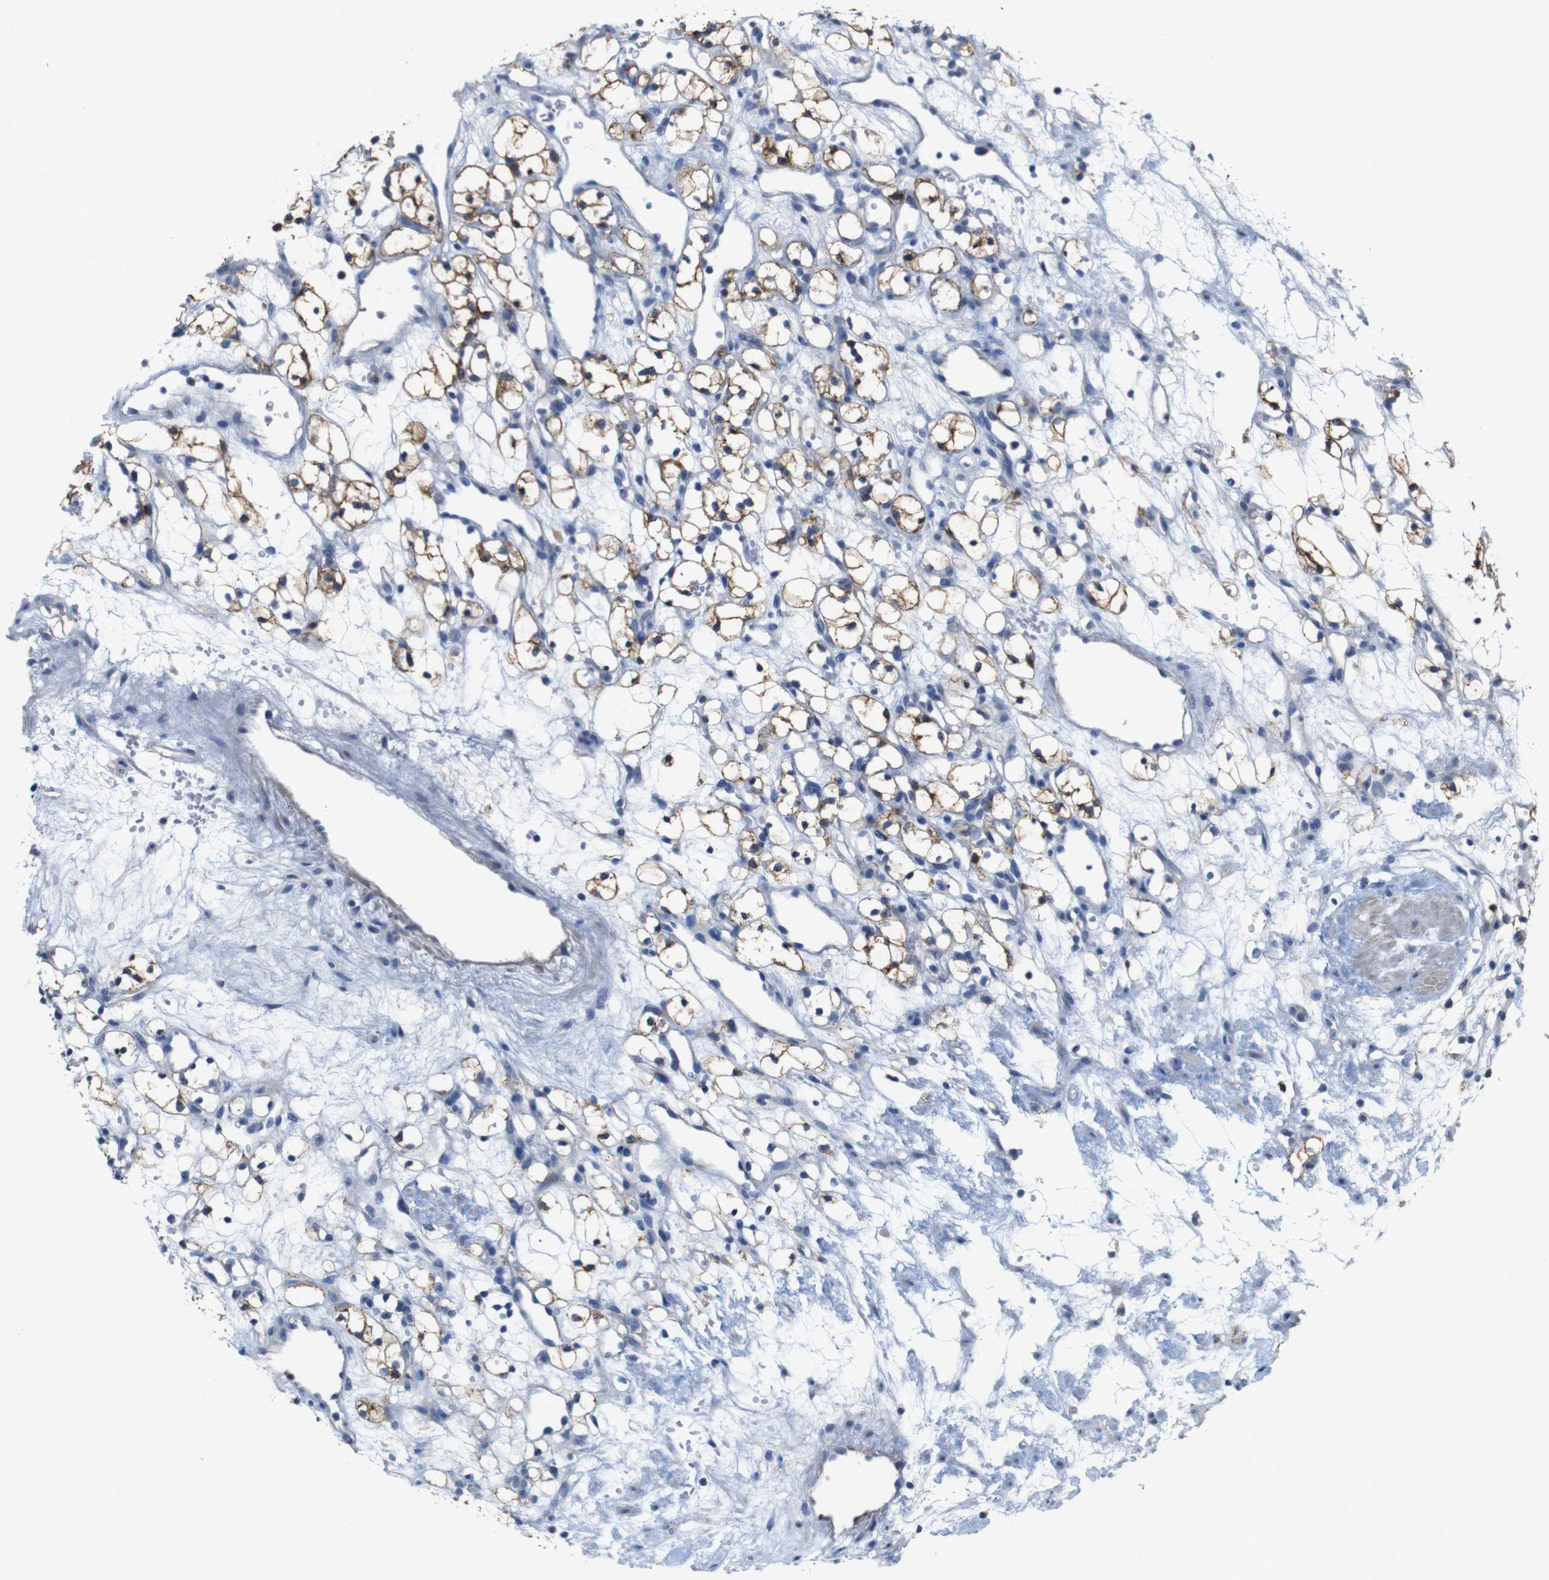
{"staining": {"intensity": "moderate", "quantity": ">75%", "location": "cytoplasmic/membranous"}, "tissue": "renal cancer", "cell_type": "Tumor cells", "image_type": "cancer", "snomed": [{"axis": "morphology", "description": "Adenocarcinoma, NOS"}, {"axis": "topography", "description": "Kidney"}], "caption": "Renal cancer tissue reveals moderate cytoplasmic/membranous expression in about >75% of tumor cells Immunohistochemistry (ihc) stains the protein of interest in brown and the nuclei are stained blue.", "gene": "MYEOV", "patient": {"sex": "female", "age": 60}}